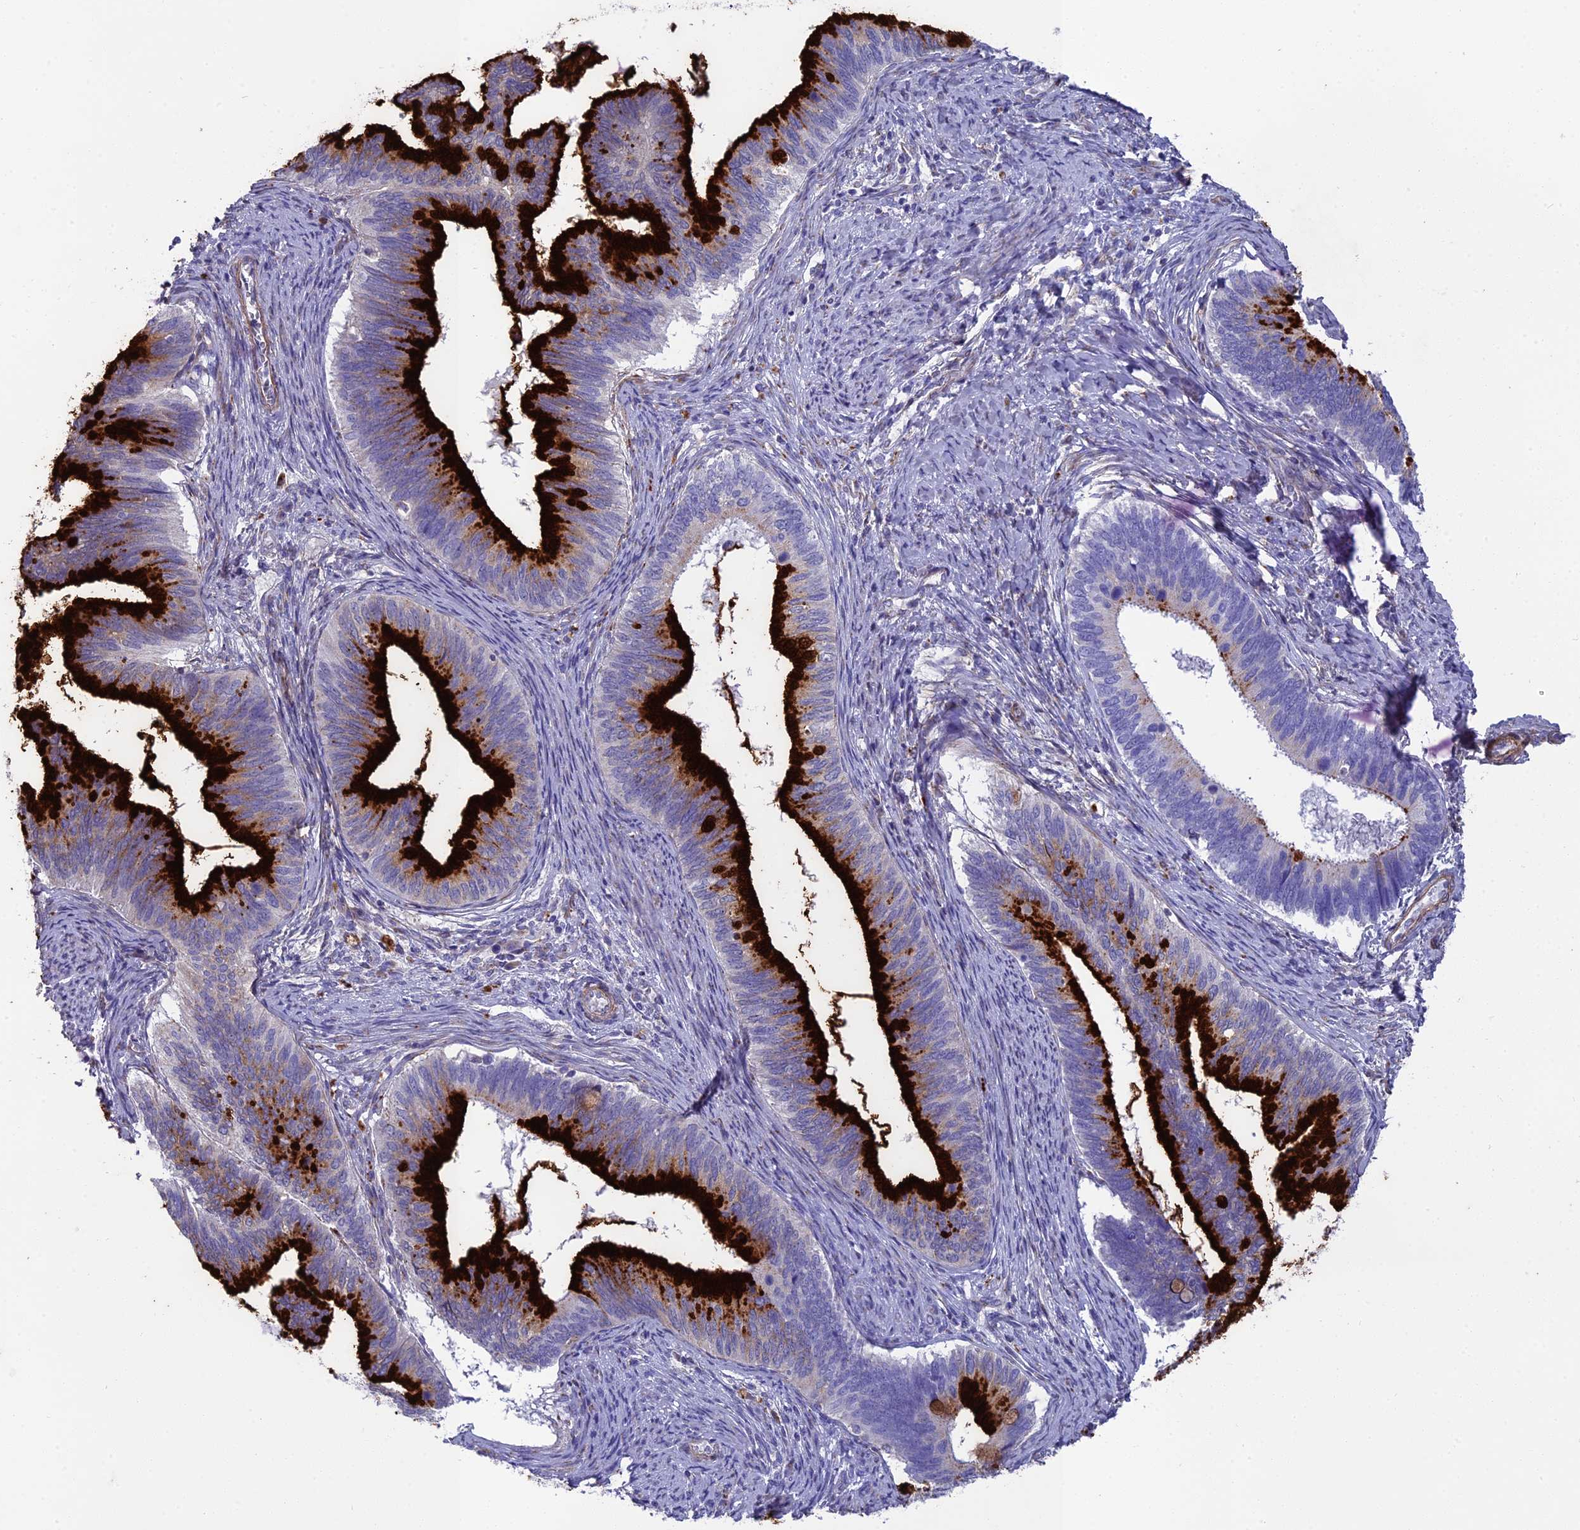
{"staining": {"intensity": "strong", "quantity": ">75%", "location": "cytoplasmic/membranous"}, "tissue": "cervical cancer", "cell_type": "Tumor cells", "image_type": "cancer", "snomed": [{"axis": "morphology", "description": "Adenocarcinoma, NOS"}, {"axis": "topography", "description": "Cervix"}], "caption": "A high amount of strong cytoplasmic/membranous expression is appreciated in about >75% of tumor cells in cervical cancer tissue.", "gene": "TNS1", "patient": {"sex": "female", "age": 42}}